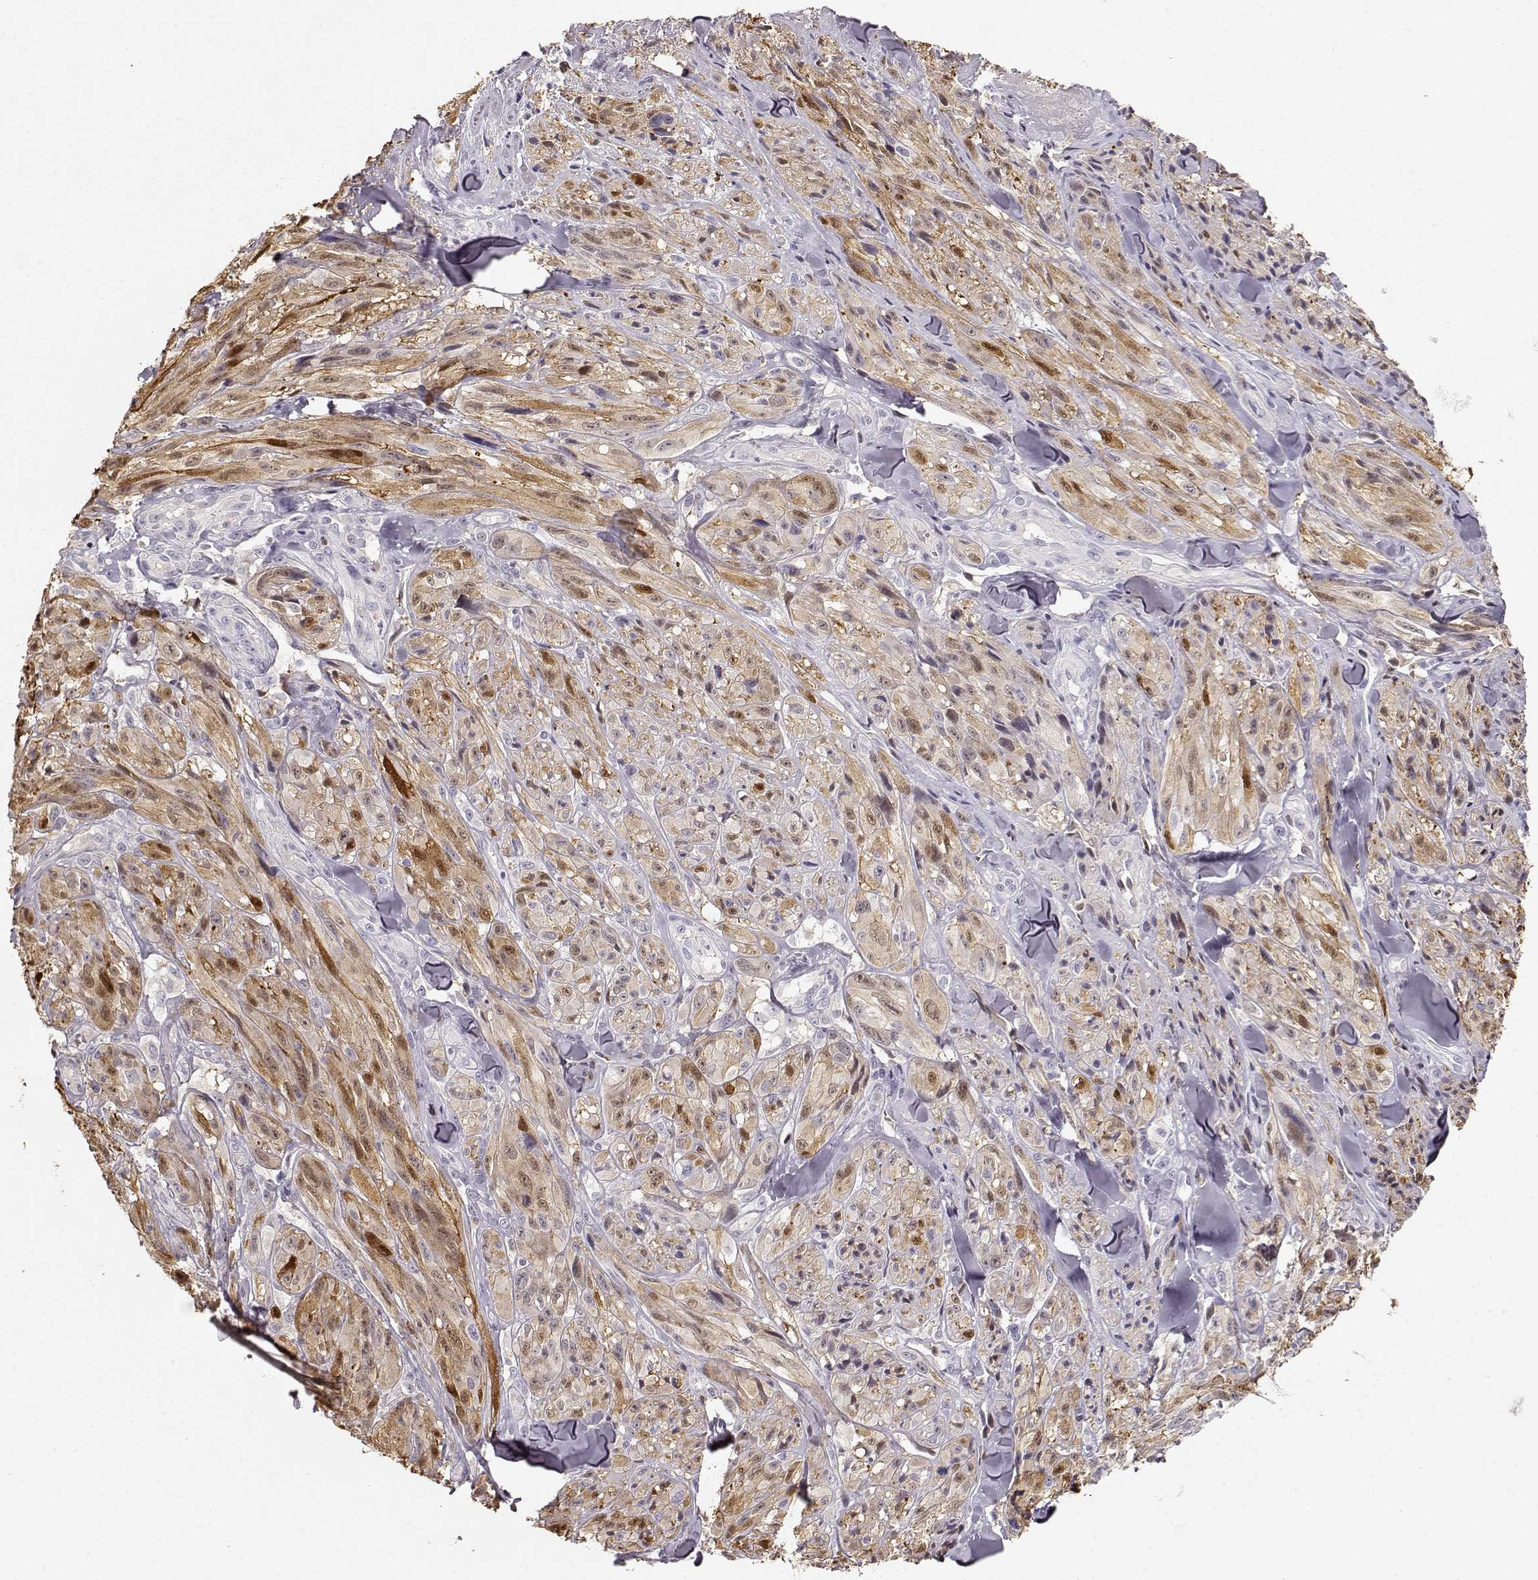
{"staining": {"intensity": "weak", "quantity": ">75%", "location": "cytoplasmic/membranous"}, "tissue": "melanoma", "cell_type": "Tumor cells", "image_type": "cancer", "snomed": [{"axis": "morphology", "description": "Malignant melanoma, NOS"}, {"axis": "topography", "description": "Skin"}], "caption": "Immunohistochemical staining of malignant melanoma exhibits weak cytoplasmic/membranous protein expression in approximately >75% of tumor cells.", "gene": "S100B", "patient": {"sex": "male", "age": 67}}